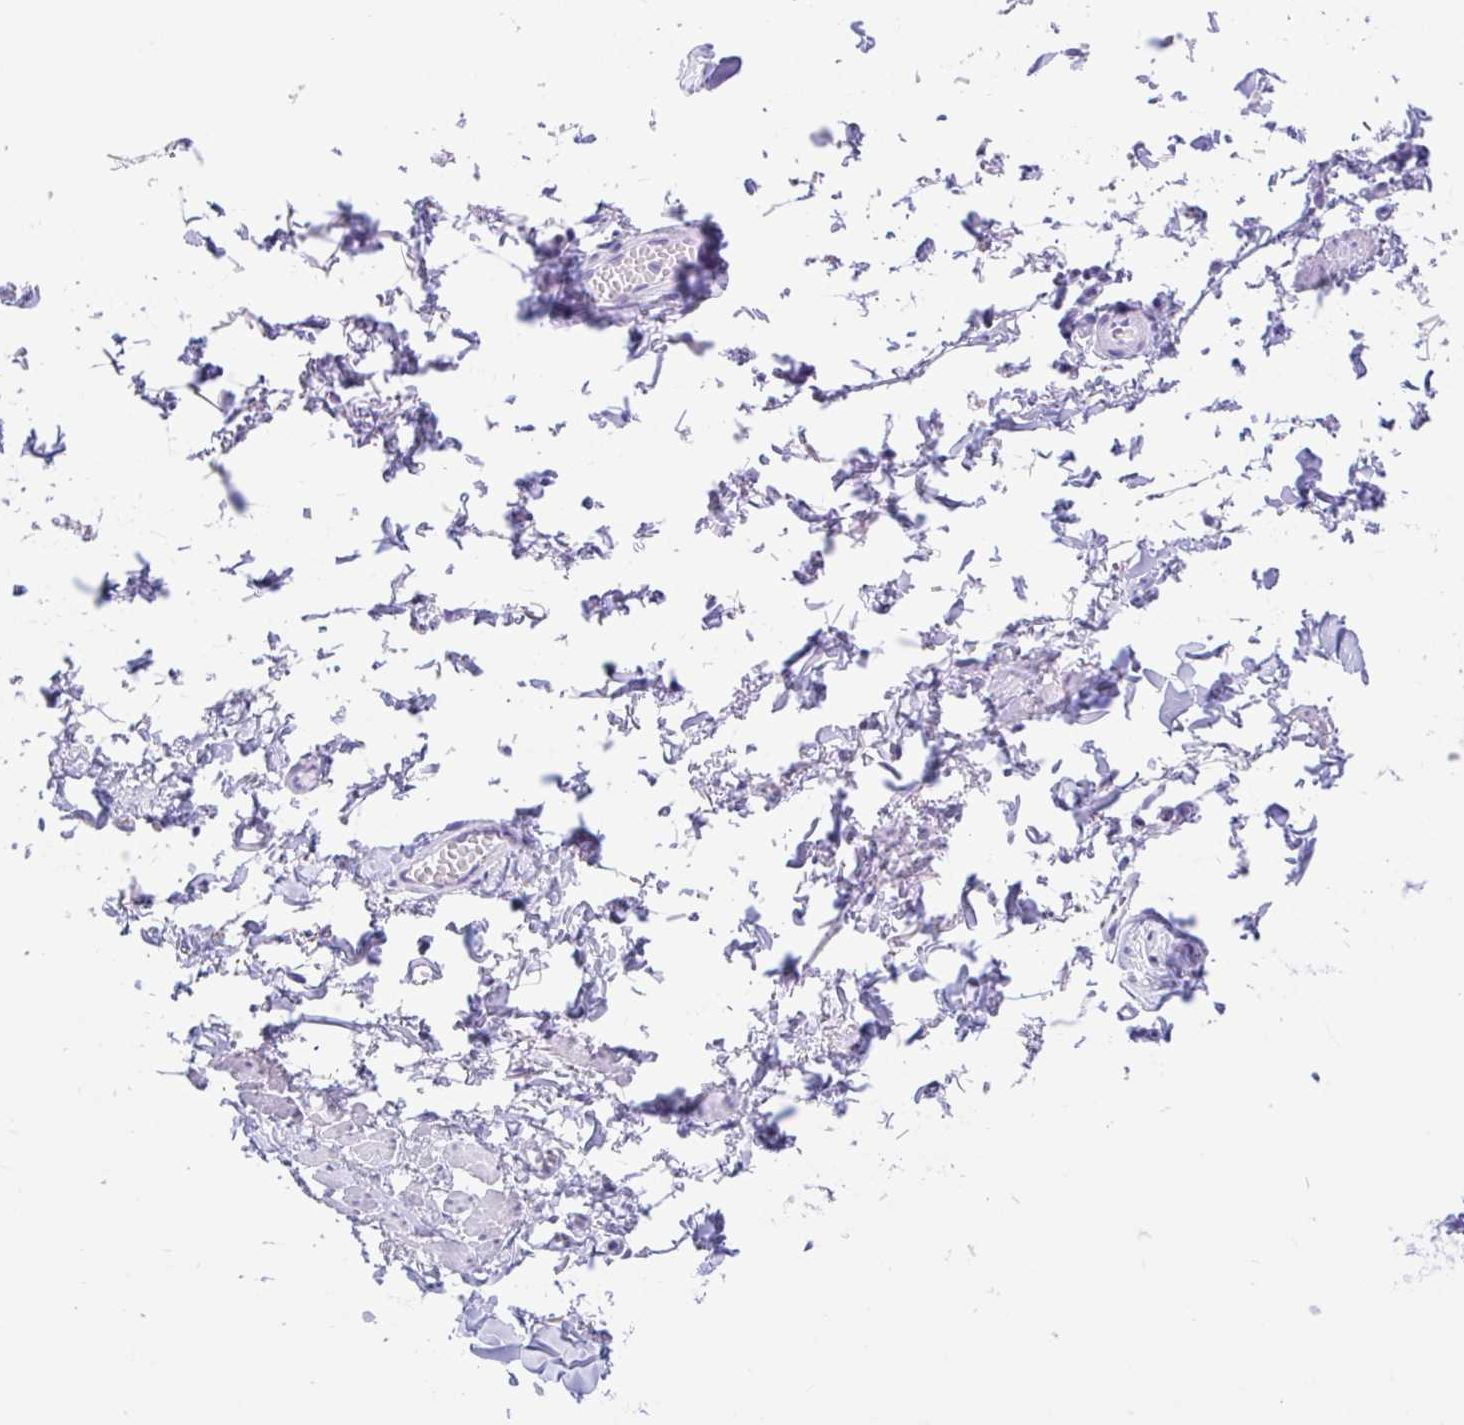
{"staining": {"intensity": "negative", "quantity": "none", "location": "none"}, "tissue": "adipose tissue", "cell_type": "Adipocytes", "image_type": "normal", "snomed": [{"axis": "morphology", "description": "Normal tissue, NOS"}, {"axis": "topography", "description": "Vulva"}, {"axis": "topography", "description": "Peripheral nerve tissue"}], "caption": "High power microscopy photomicrograph of an immunohistochemistry photomicrograph of benign adipose tissue, revealing no significant expression in adipocytes. The staining was performed using DAB (3,3'-diaminobenzidine) to visualize the protein expression in brown, while the nuclei were stained in blue with hematoxylin (Magnification: 20x).", "gene": "ENSG00000274792", "patient": {"sex": "female", "age": 66}}